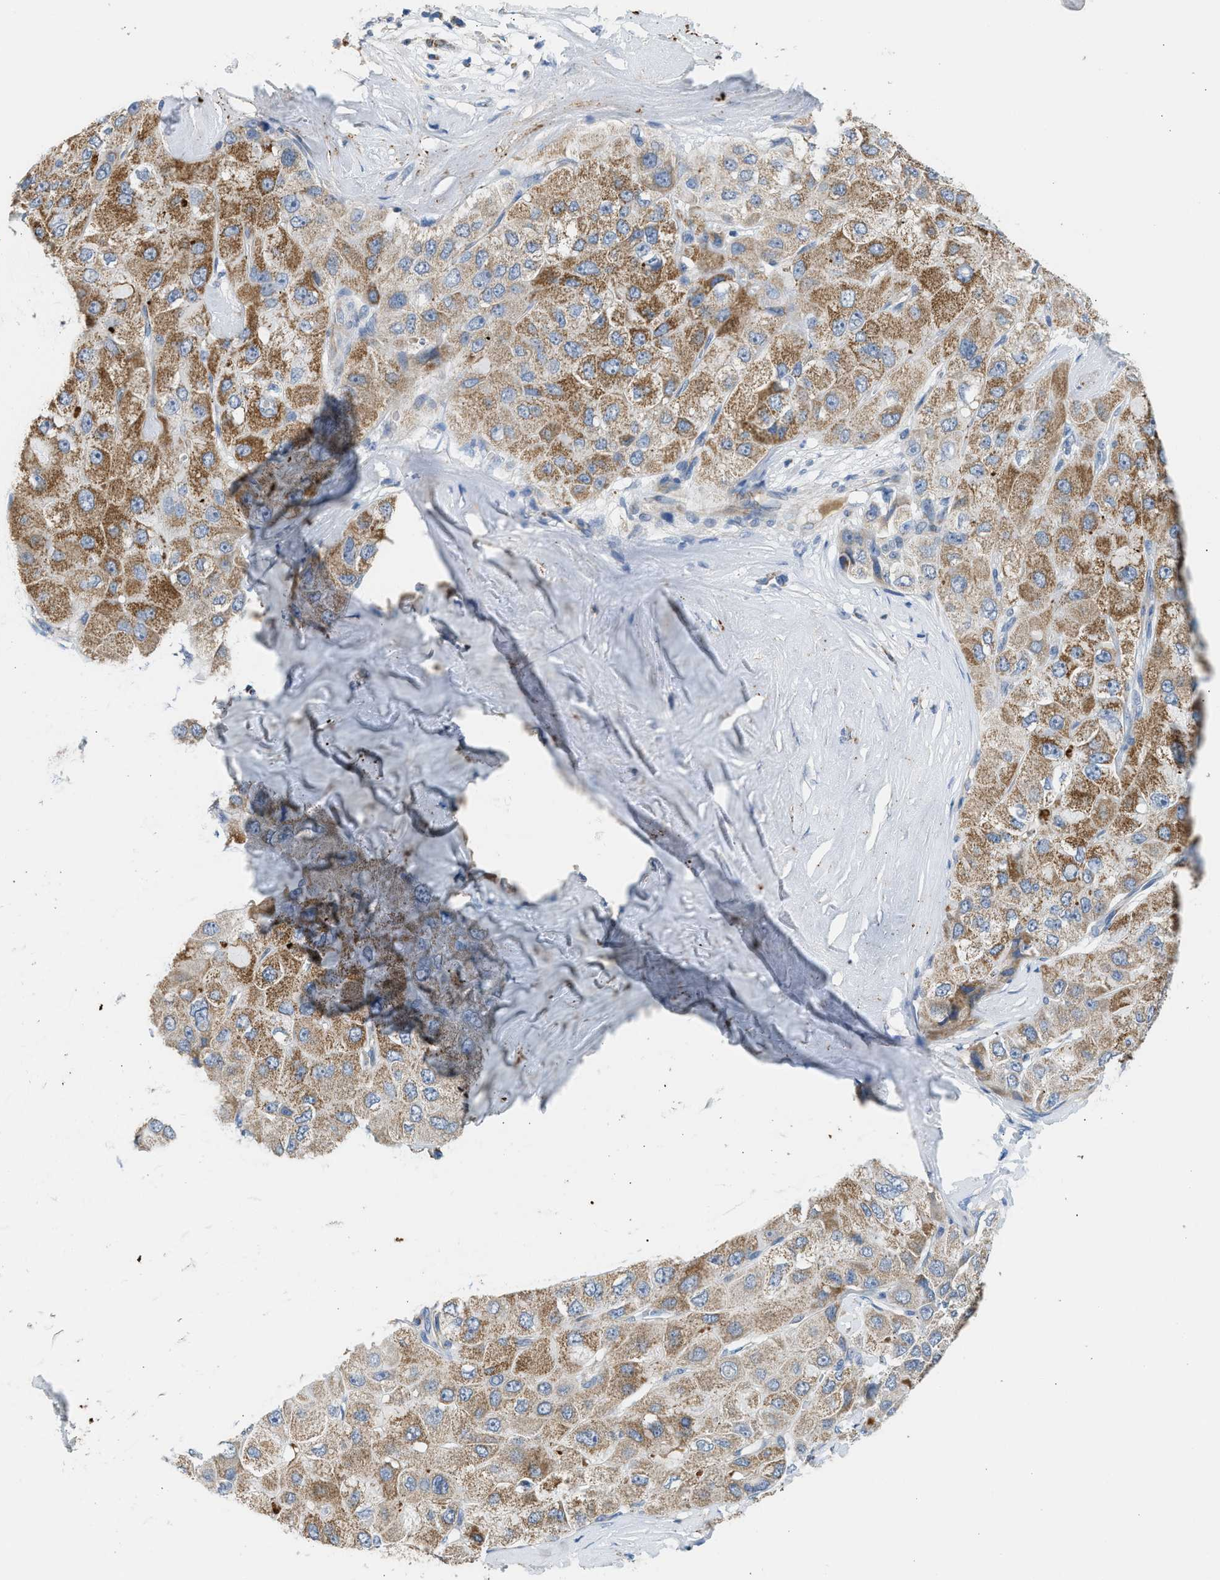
{"staining": {"intensity": "moderate", "quantity": ">75%", "location": "cytoplasmic/membranous"}, "tissue": "liver cancer", "cell_type": "Tumor cells", "image_type": "cancer", "snomed": [{"axis": "morphology", "description": "Carcinoma, Hepatocellular, NOS"}, {"axis": "topography", "description": "Liver"}], "caption": "This is an image of immunohistochemistry staining of liver cancer (hepatocellular carcinoma), which shows moderate staining in the cytoplasmic/membranous of tumor cells.", "gene": "GOT2", "patient": {"sex": "male", "age": 80}}